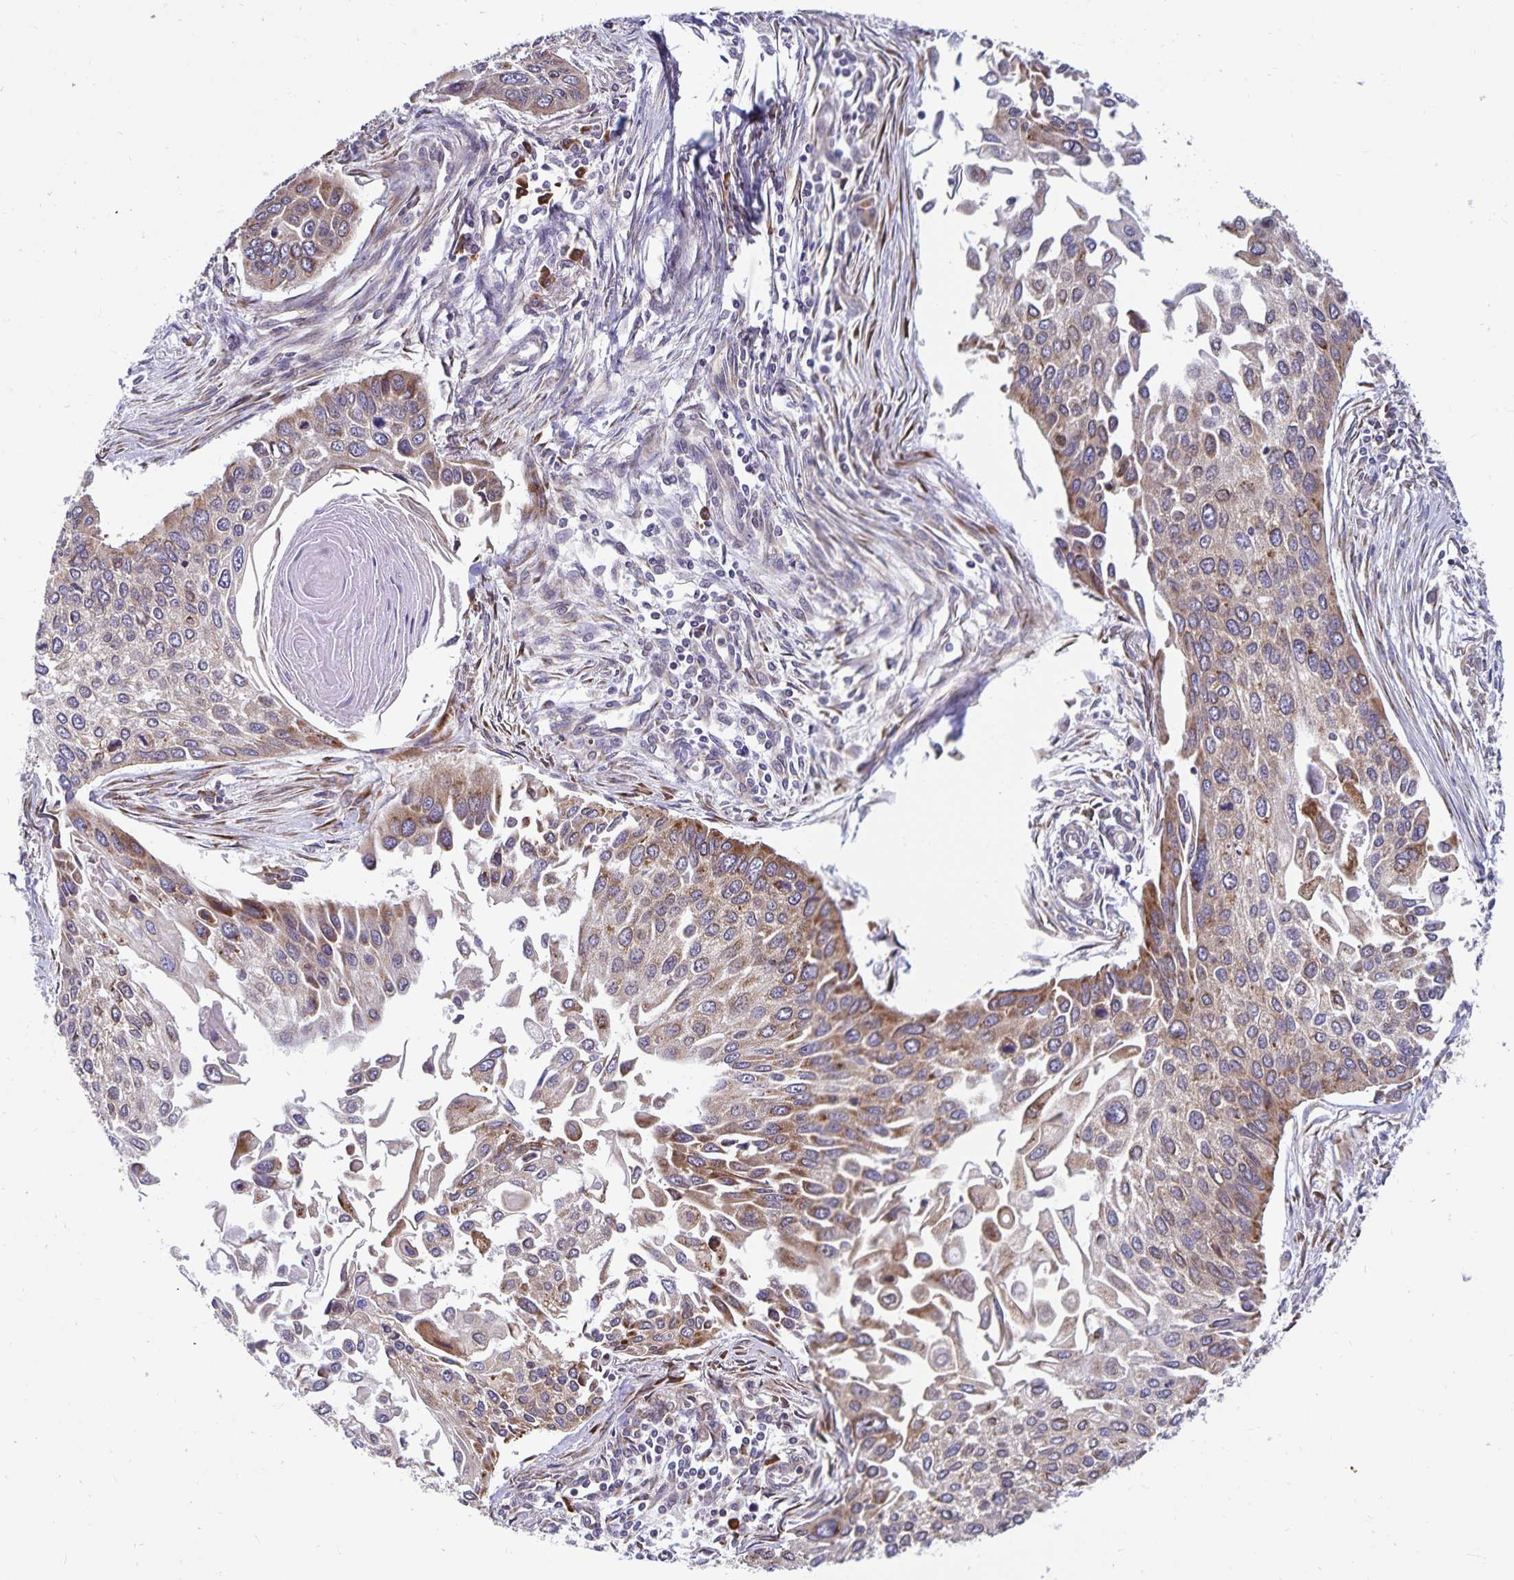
{"staining": {"intensity": "moderate", "quantity": "<25%", "location": "cytoplasmic/membranous"}, "tissue": "lung cancer", "cell_type": "Tumor cells", "image_type": "cancer", "snomed": [{"axis": "morphology", "description": "Squamous cell carcinoma, NOS"}, {"axis": "morphology", "description": "Squamous cell carcinoma, metastatic, NOS"}, {"axis": "topography", "description": "Lung"}], "caption": "Immunohistochemical staining of lung cancer displays moderate cytoplasmic/membranous protein positivity in approximately <25% of tumor cells. Immunohistochemistry (ihc) stains the protein of interest in brown and the nuclei are stained blue.", "gene": "SEC62", "patient": {"sex": "male", "age": 63}}